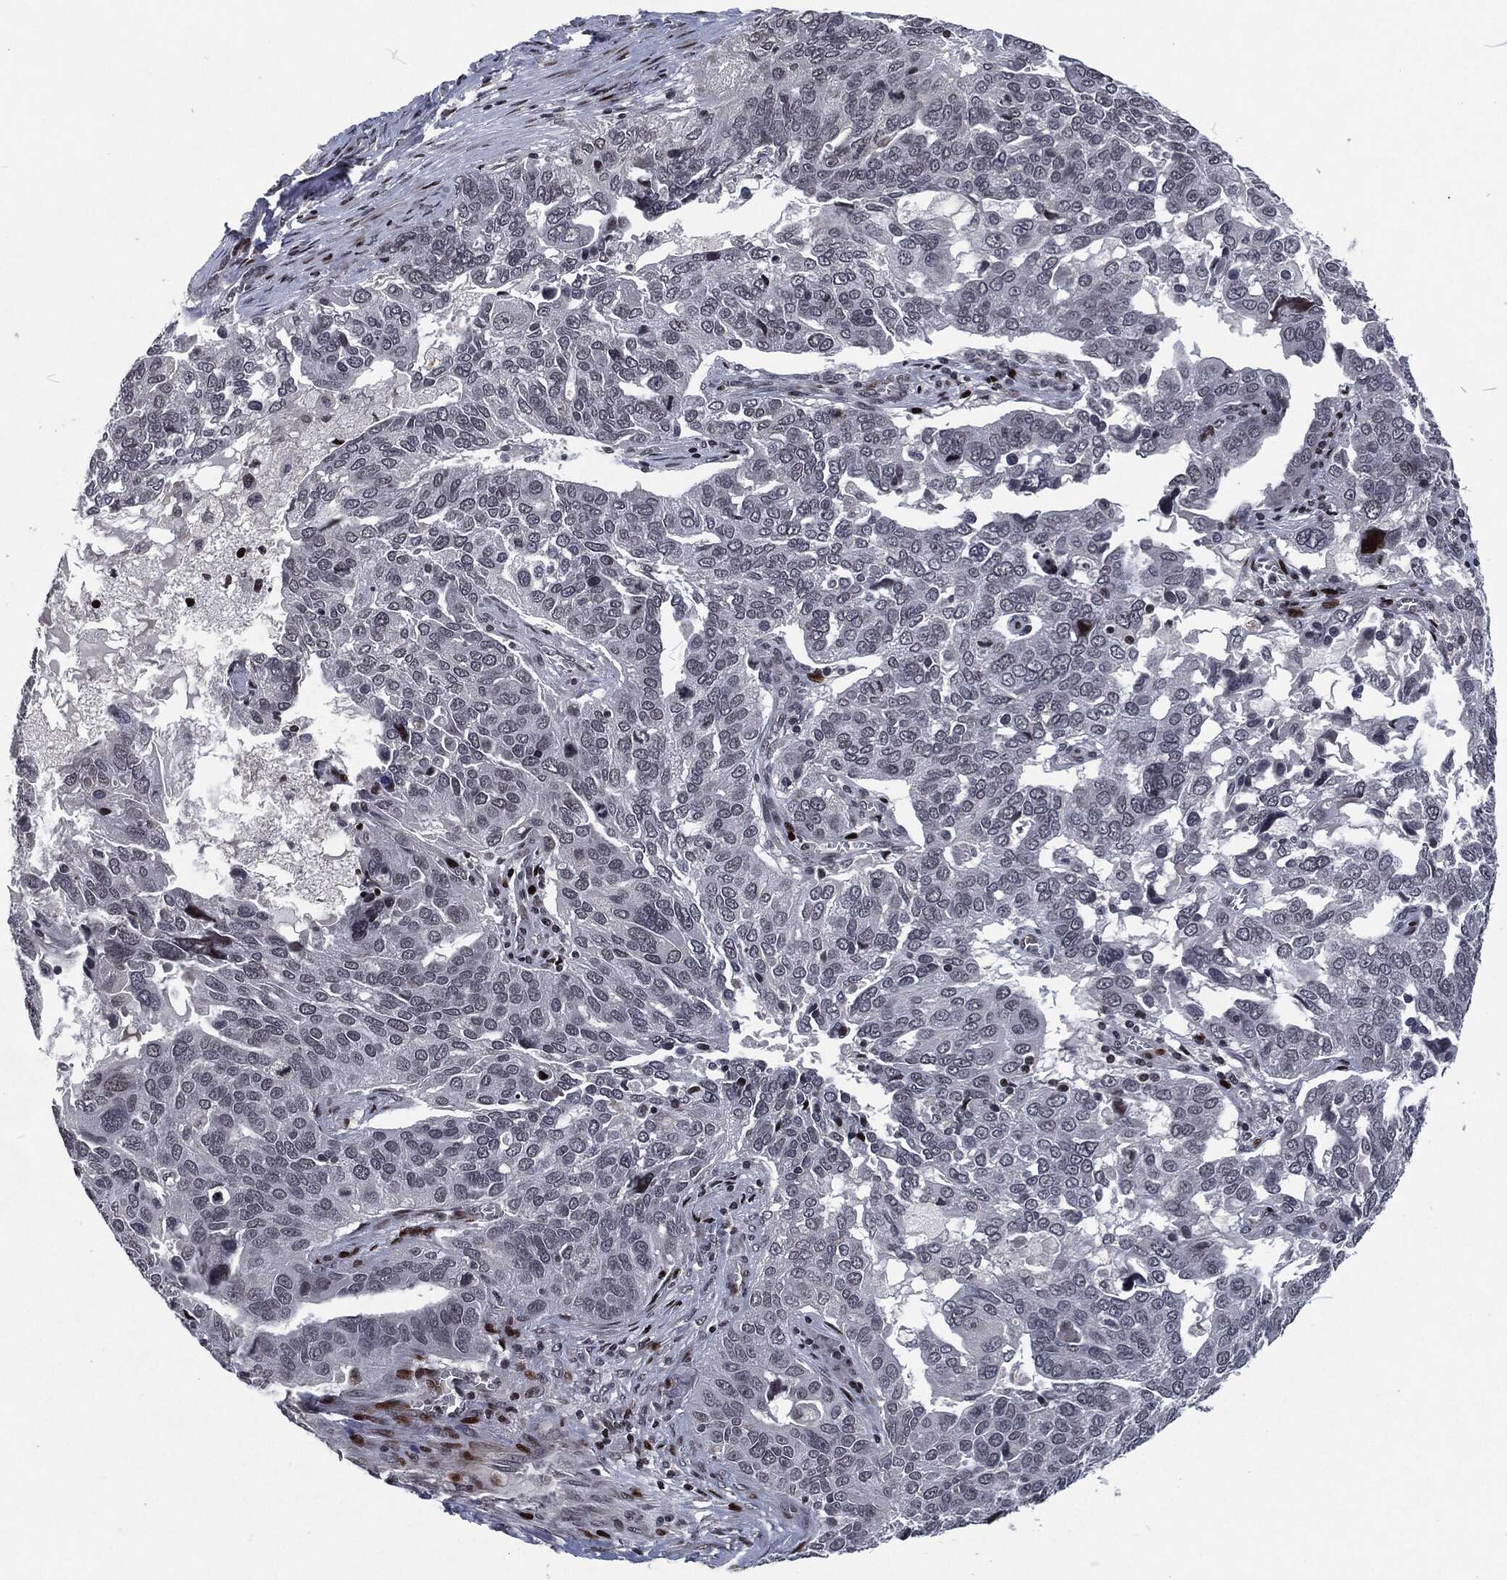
{"staining": {"intensity": "negative", "quantity": "none", "location": "none"}, "tissue": "ovarian cancer", "cell_type": "Tumor cells", "image_type": "cancer", "snomed": [{"axis": "morphology", "description": "Carcinoma, endometroid"}, {"axis": "topography", "description": "Soft tissue"}, {"axis": "topography", "description": "Ovary"}], "caption": "IHC of human ovarian endometroid carcinoma demonstrates no staining in tumor cells.", "gene": "EGFR", "patient": {"sex": "female", "age": 52}}